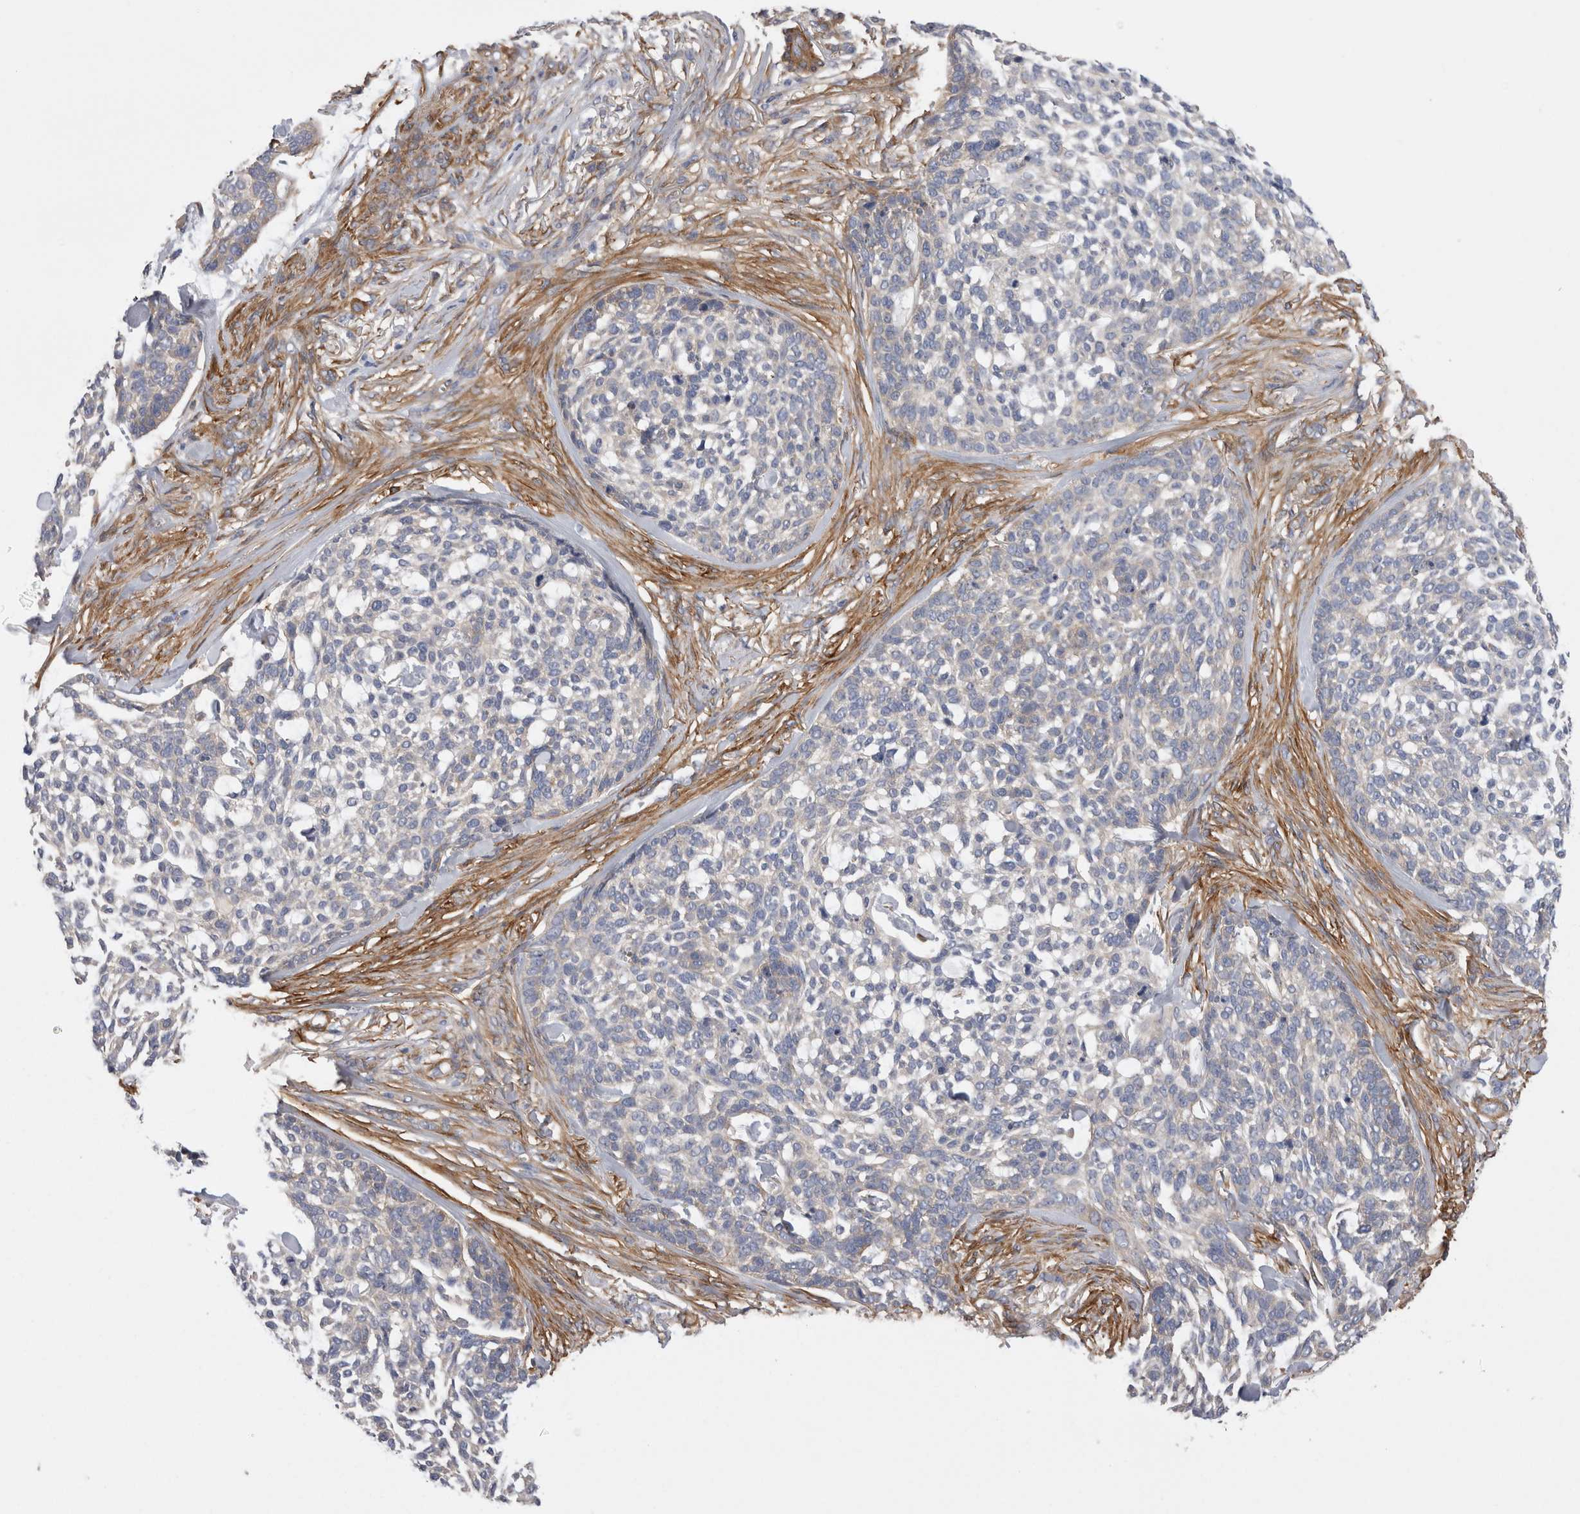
{"staining": {"intensity": "negative", "quantity": "none", "location": "none"}, "tissue": "skin cancer", "cell_type": "Tumor cells", "image_type": "cancer", "snomed": [{"axis": "morphology", "description": "Basal cell carcinoma"}, {"axis": "topography", "description": "Skin"}], "caption": "A high-resolution image shows immunohistochemistry staining of skin basal cell carcinoma, which reveals no significant positivity in tumor cells.", "gene": "EPRS1", "patient": {"sex": "female", "age": 64}}